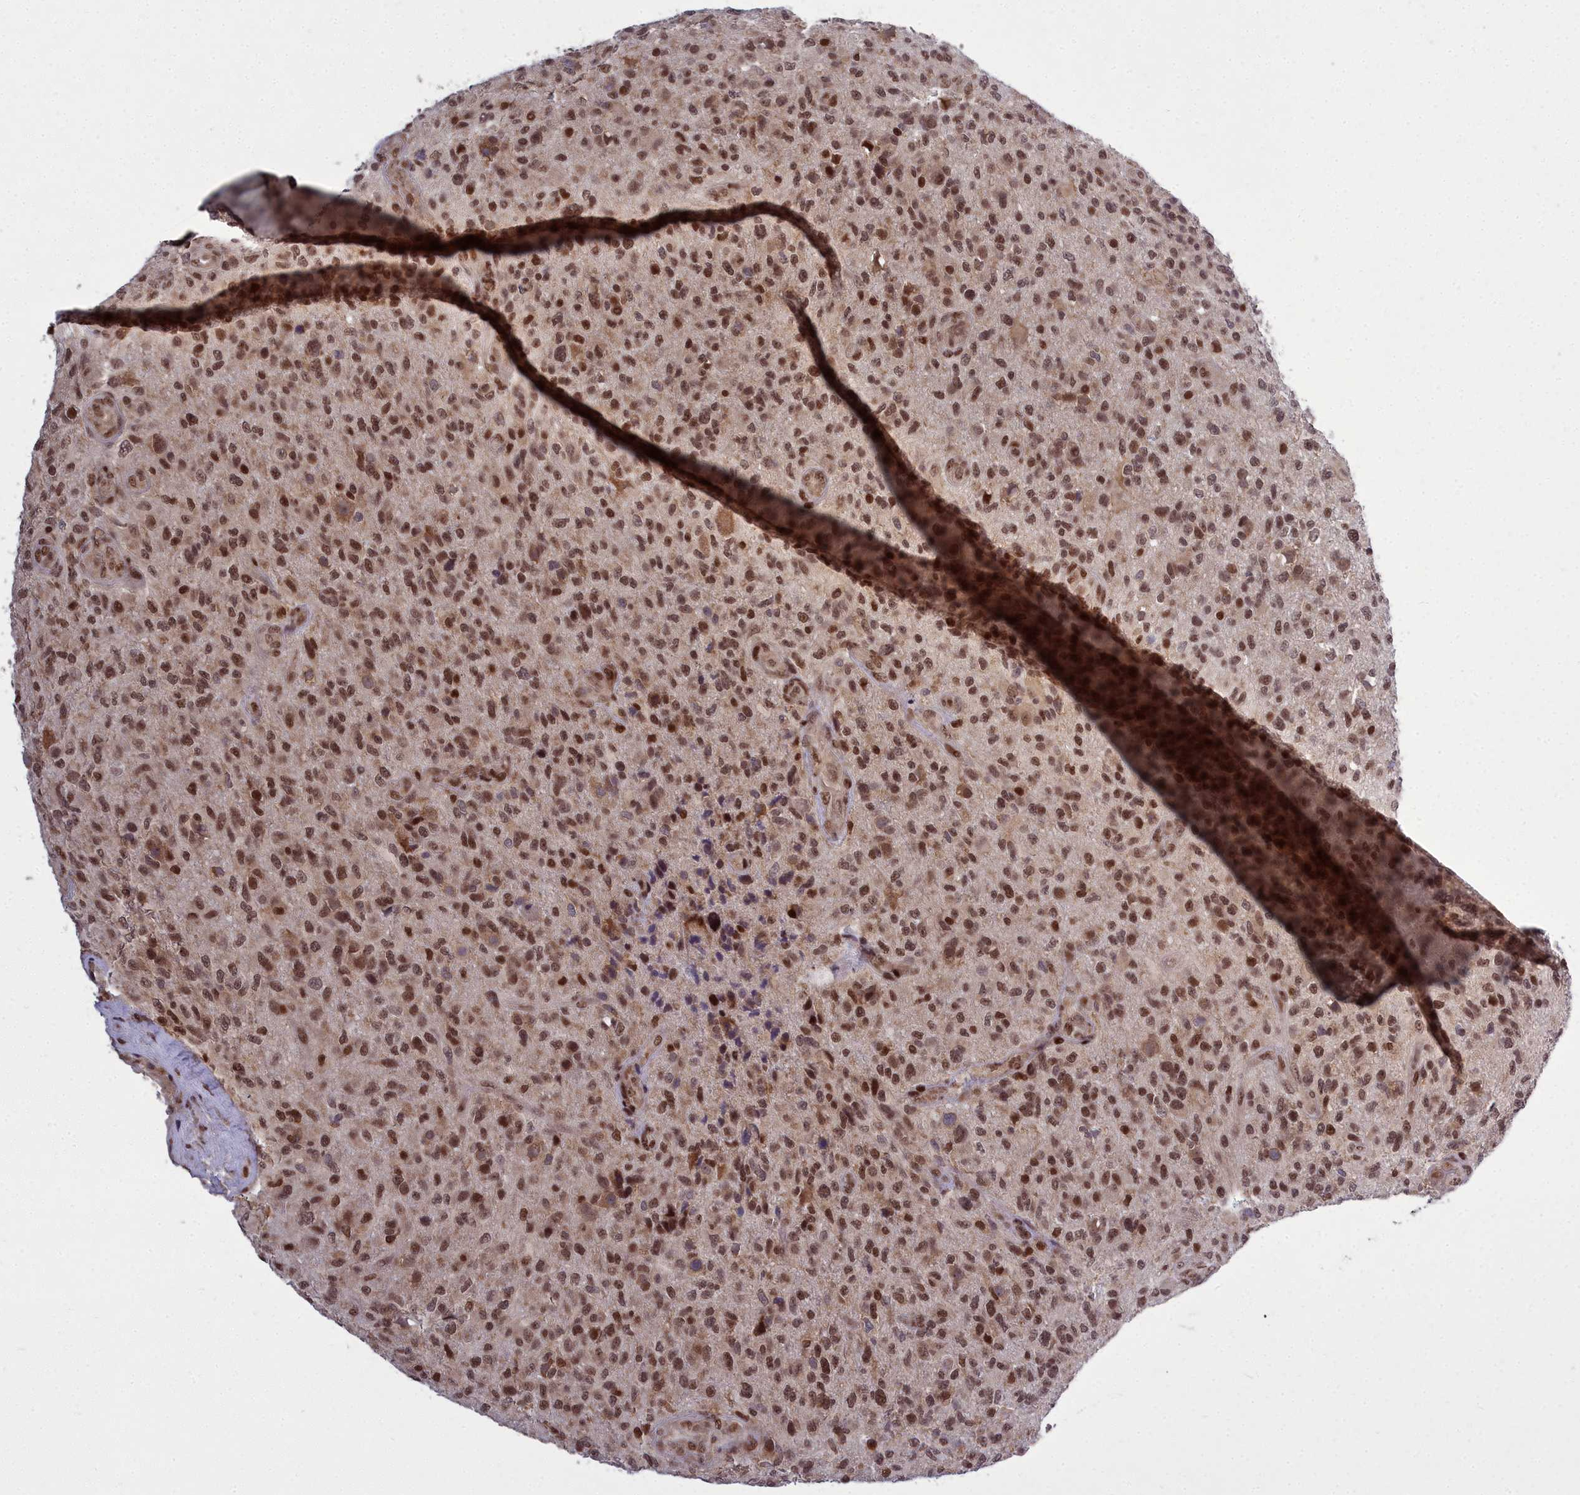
{"staining": {"intensity": "strong", "quantity": ">75%", "location": "nuclear"}, "tissue": "glioma", "cell_type": "Tumor cells", "image_type": "cancer", "snomed": [{"axis": "morphology", "description": "Glioma, malignant, High grade"}, {"axis": "topography", "description": "Brain"}], "caption": "Immunohistochemistry of malignant high-grade glioma reveals high levels of strong nuclear expression in approximately >75% of tumor cells.", "gene": "GMEB1", "patient": {"sex": "male", "age": 47}}